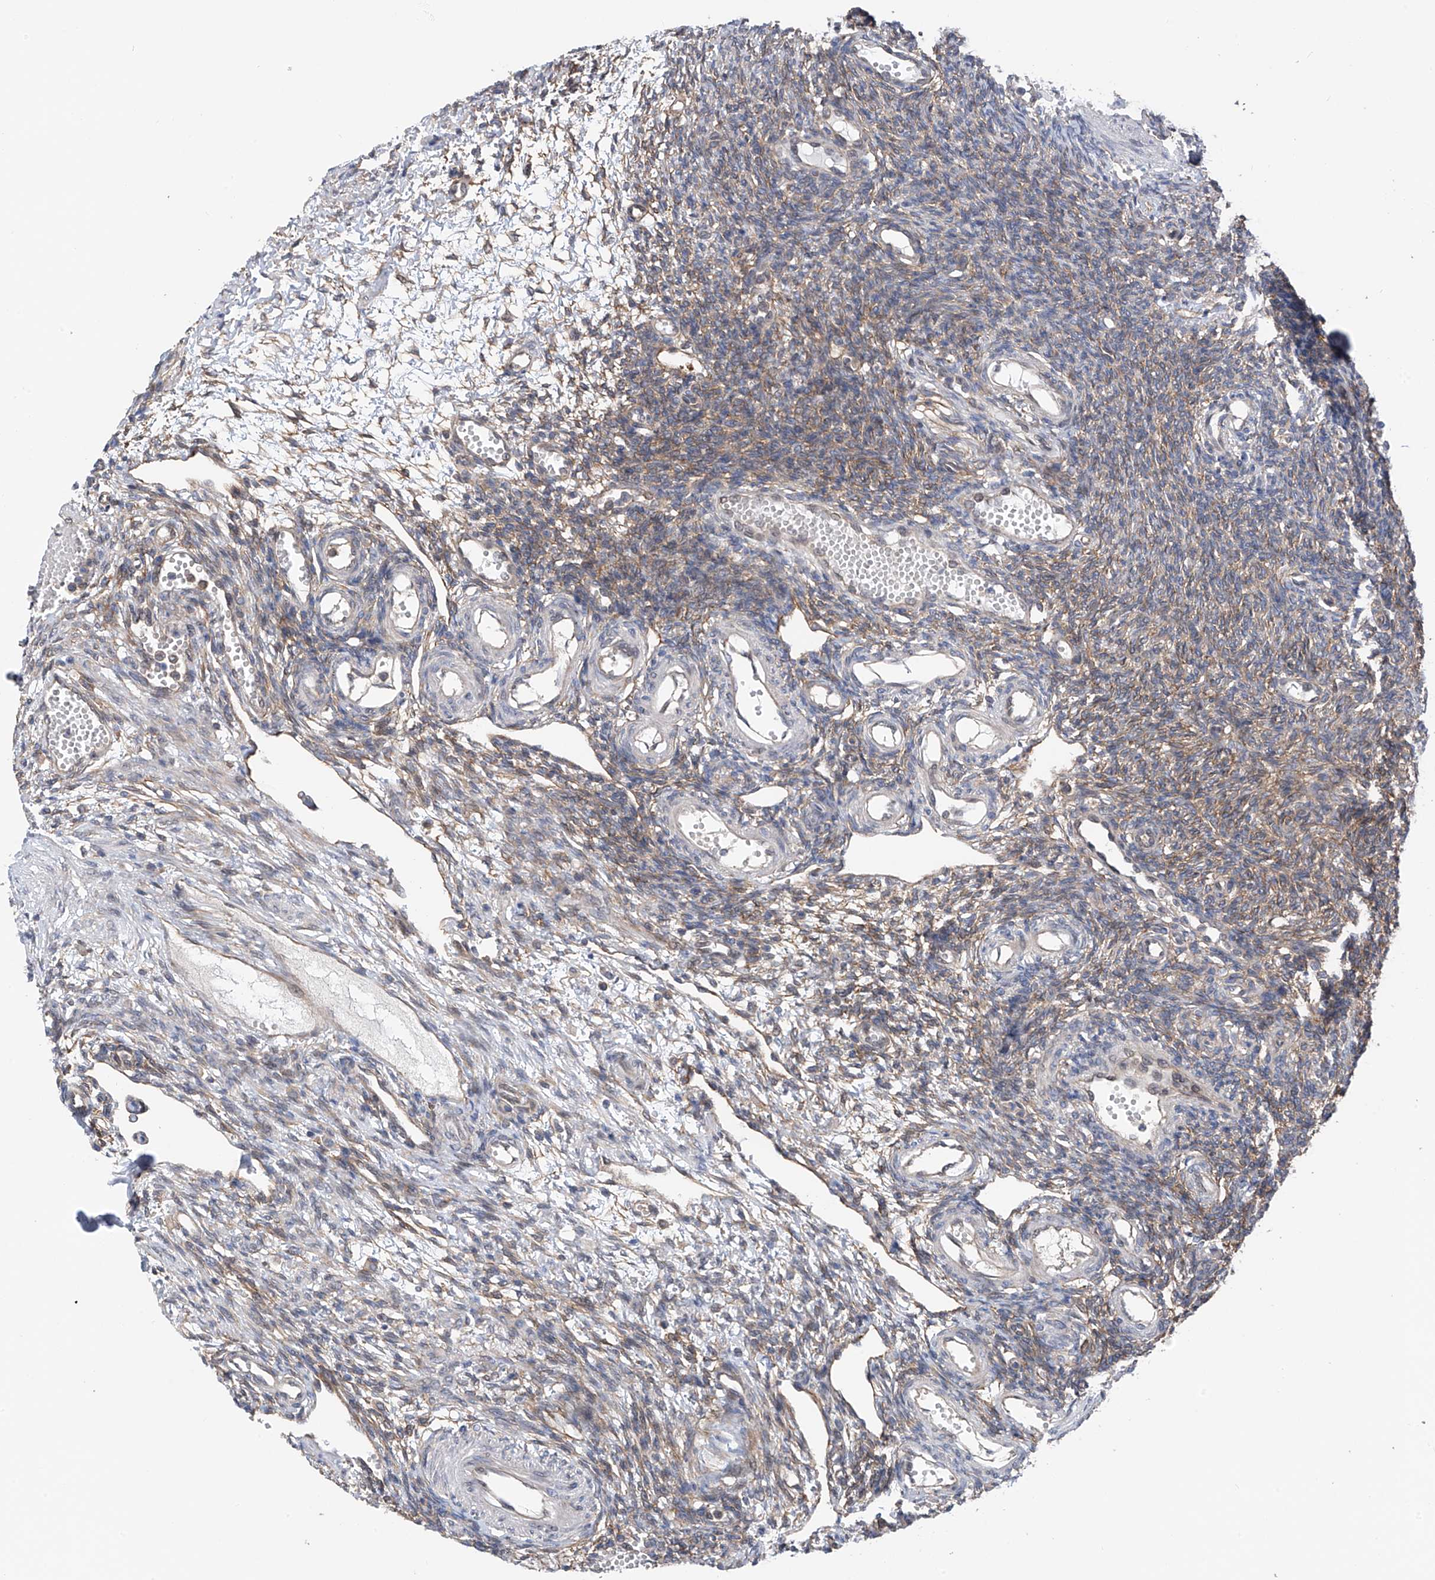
{"staining": {"intensity": "weak", "quantity": "25%-75%", "location": "cytoplasmic/membranous"}, "tissue": "ovary", "cell_type": "Ovarian stroma cells", "image_type": "normal", "snomed": [{"axis": "morphology", "description": "Normal tissue, NOS"}, {"axis": "morphology", "description": "Cyst, NOS"}, {"axis": "topography", "description": "Ovary"}], "caption": "Immunohistochemical staining of normal ovary exhibits 25%-75% levels of weak cytoplasmic/membranous protein expression in approximately 25%-75% of ovarian stroma cells.", "gene": "CHPF", "patient": {"sex": "female", "age": 33}}